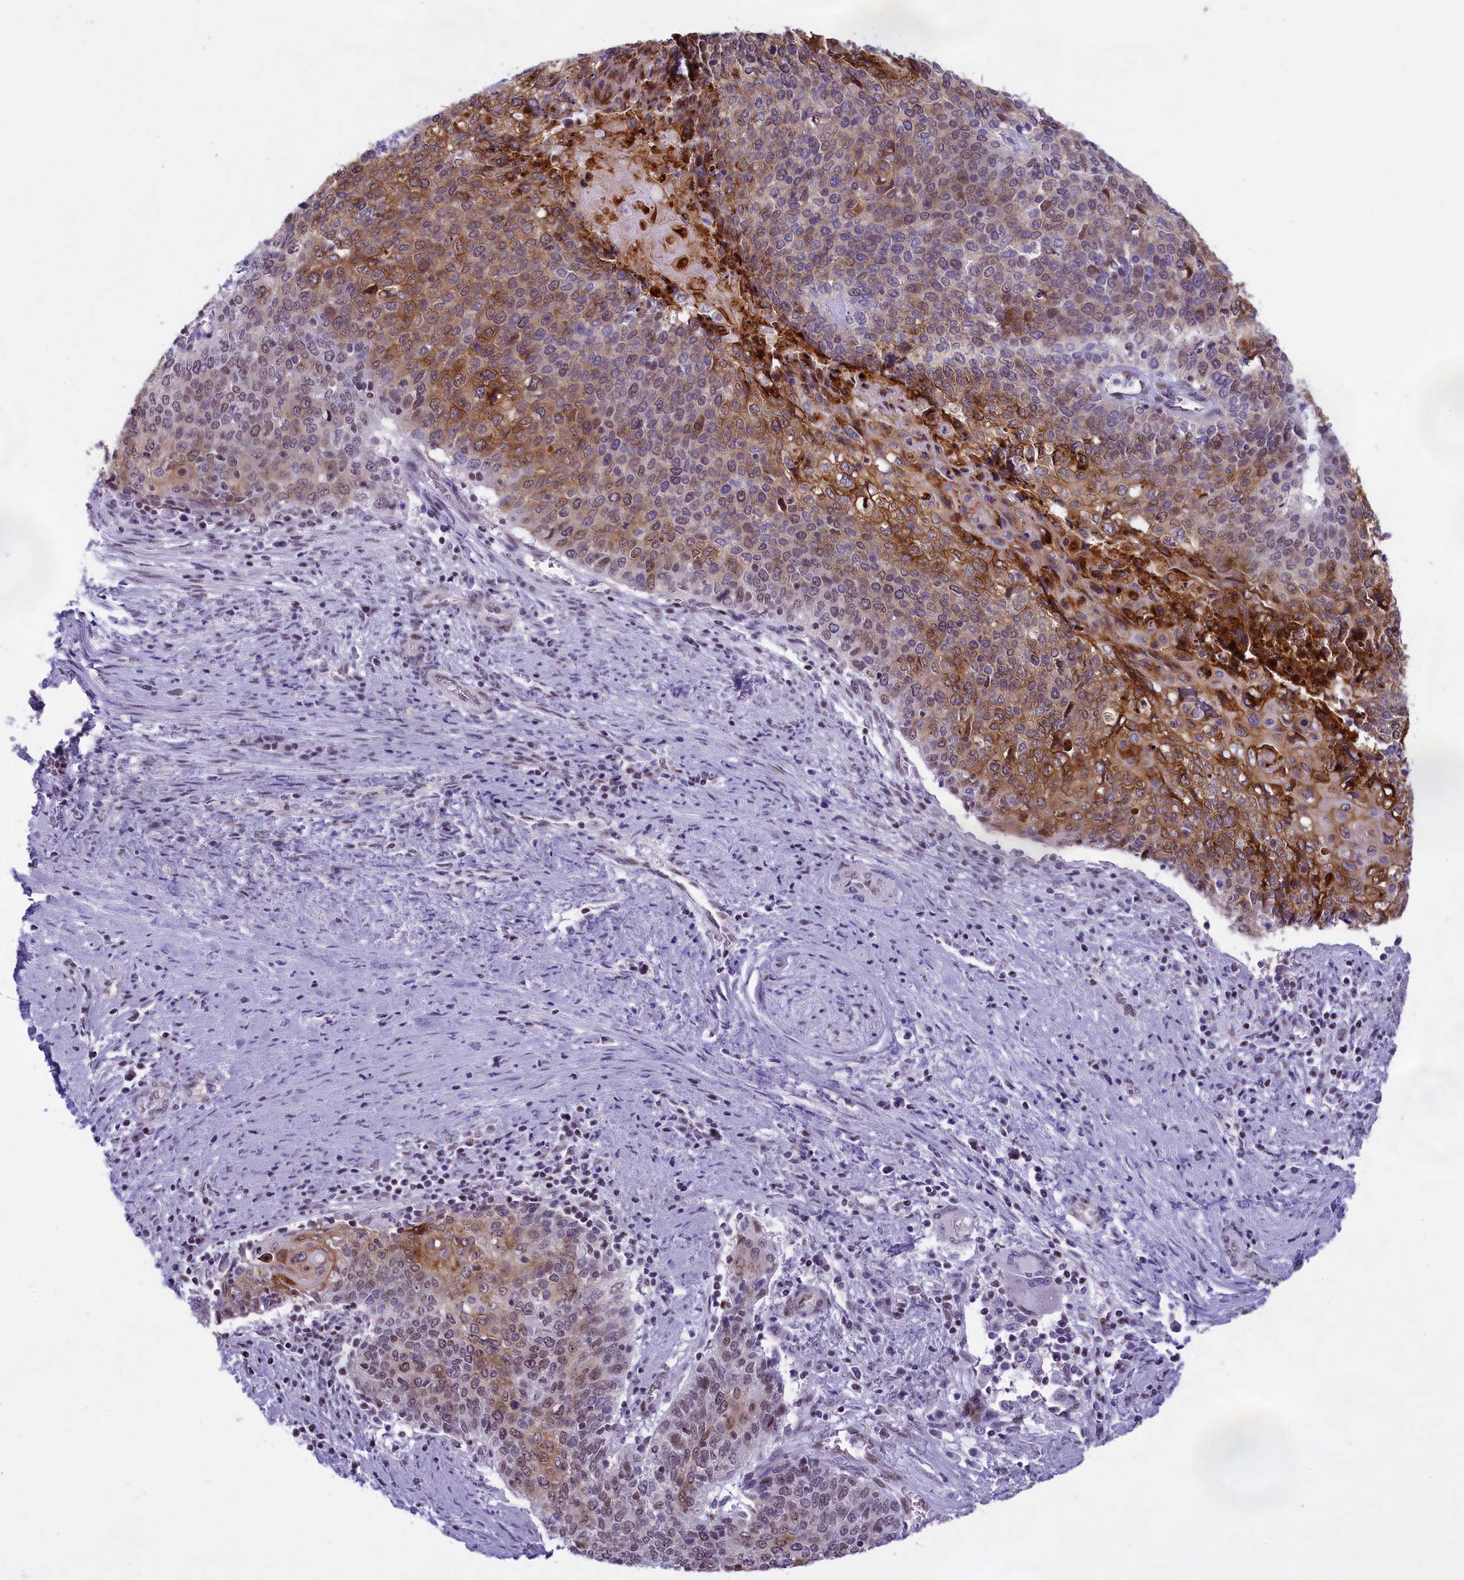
{"staining": {"intensity": "moderate", "quantity": ">75%", "location": "cytoplasmic/membranous,nuclear"}, "tissue": "cervical cancer", "cell_type": "Tumor cells", "image_type": "cancer", "snomed": [{"axis": "morphology", "description": "Squamous cell carcinoma, NOS"}, {"axis": "topography", "description": "Cervix"}], "caption": "Protein staining exhibits moderate cytoplasmic/membranous and nuclear expression in about >75% of tumor cells in cervical squamous cell carcinoma.", "gene": "SPIRE2", "patient": {"sex": "female", "age": 39}}